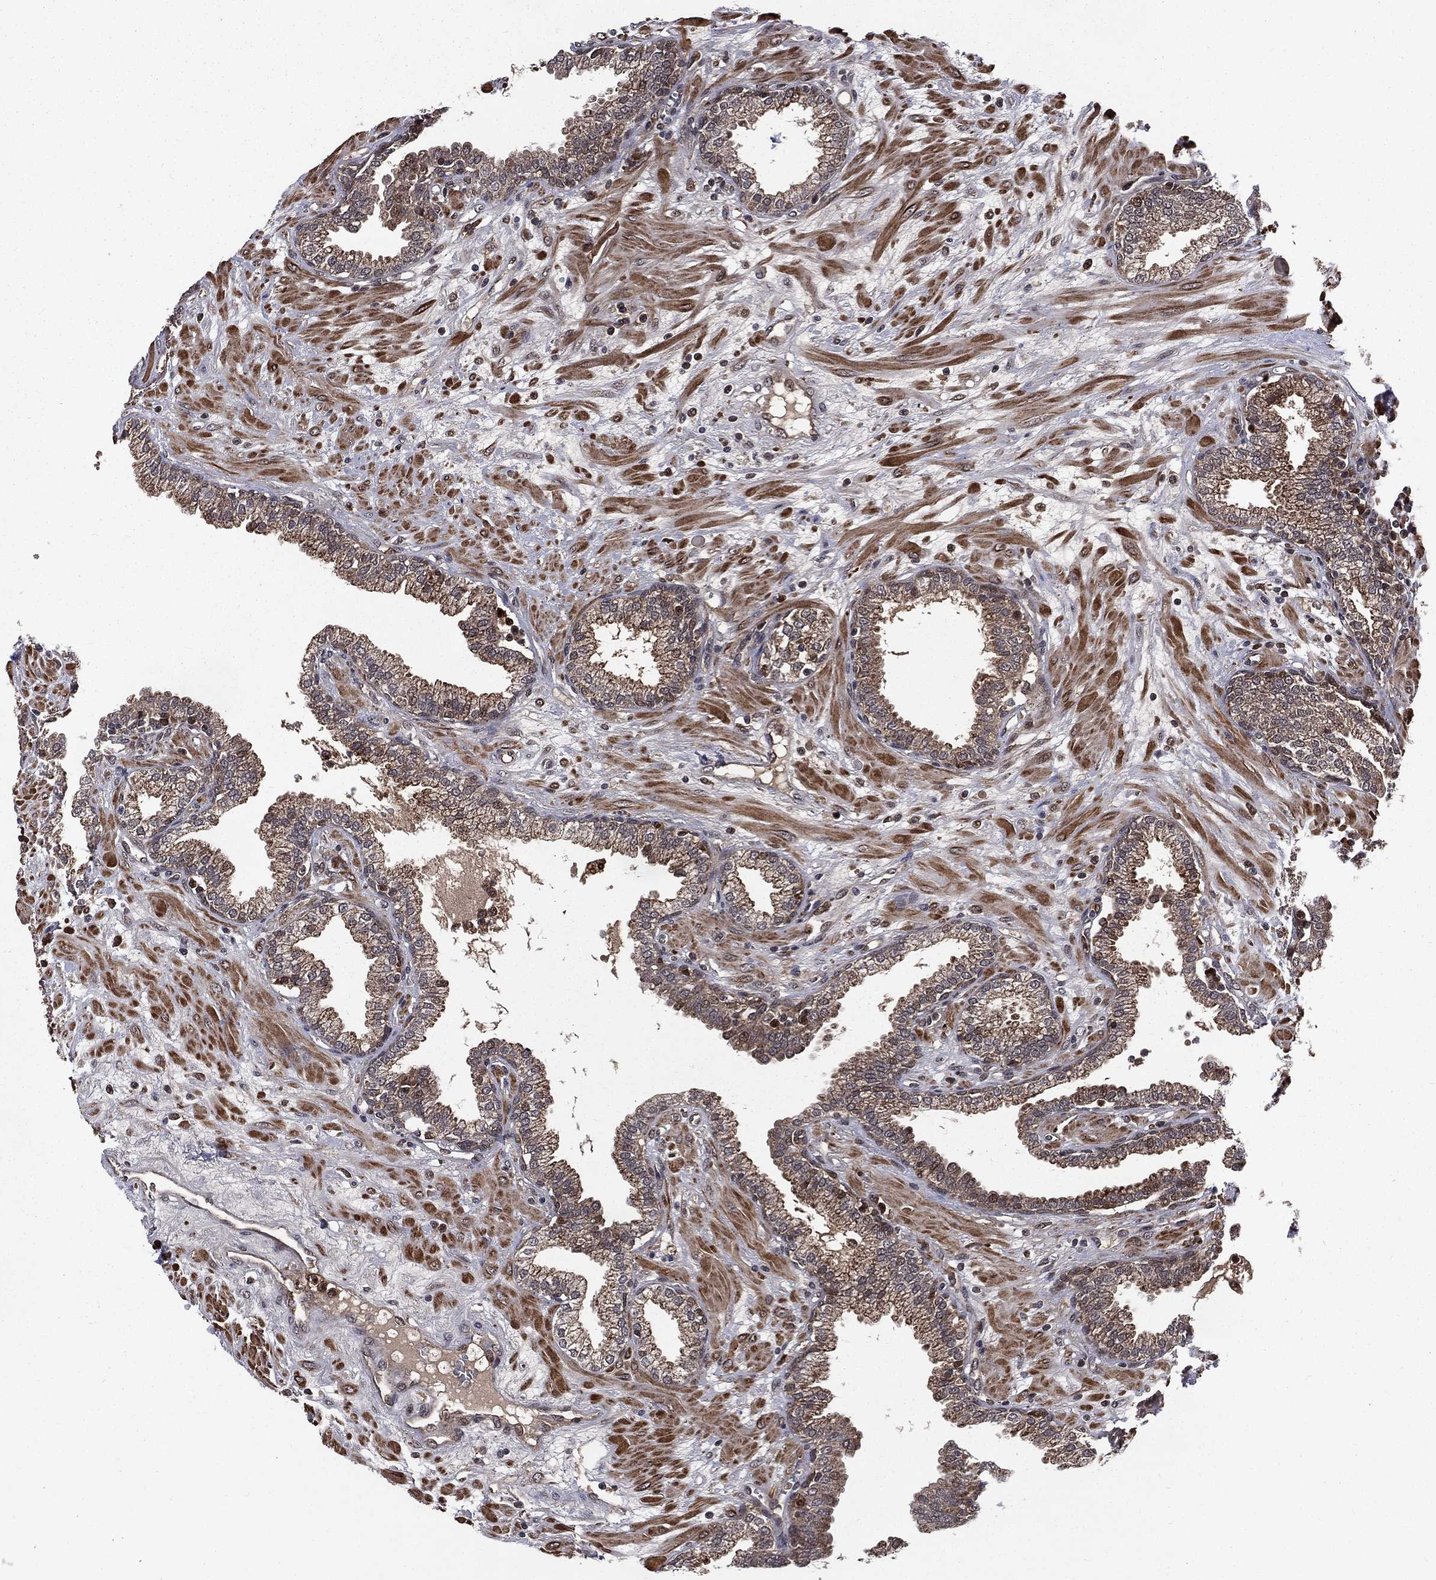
{"staining": {"intensity": "weak", "quantity": ">75%", "location": "cytoplasmic/membranous"}, "tissue": "prostate", "cell_type": "Glandular cells", "image_type": "normal", "snomed": [{"axis": "morphology", "description": "Normal tissue, NOS"}, {"axis": "topography", "description": "Prostate"}], "caption": "About >75% of glandular cells in unremarkable prostate reveal weak cytoplasmic/membranous protein expression as visualized by brown immunohistochemical staining.", "gene": "LENG8", "patient": {"sex": "male", "age": 64}}